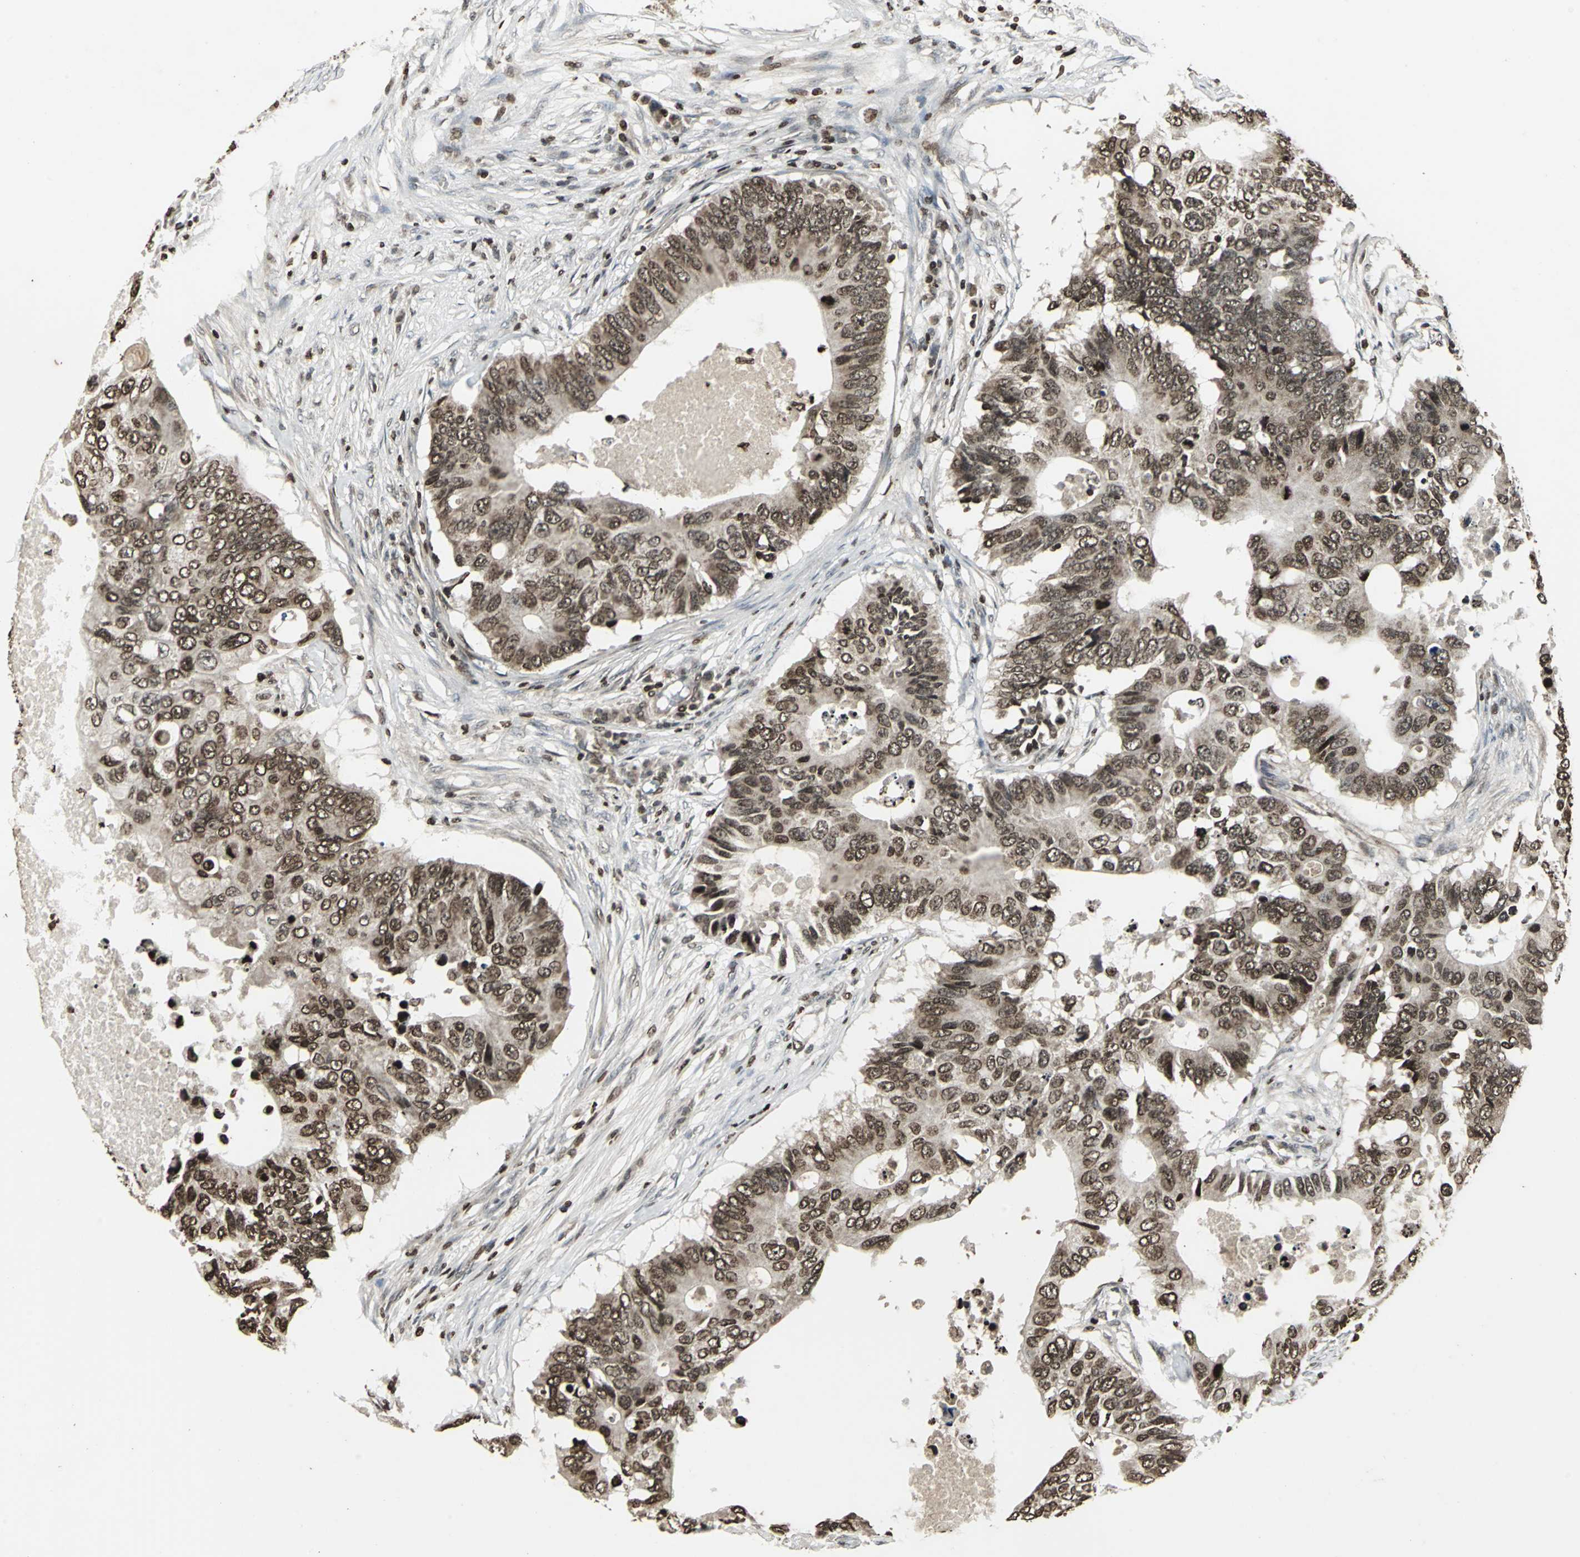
{"staining": {"intensity": "strong", "quantity": ">75%", "location": "cytoplasmic/membranous,nuclear"}, "tissue": "colorectal cancer", "cell_type": "Tumor cells", "image_type": "cancer", "snomed": [{"axis": "morphology", "description": "Adenocarcinoma, NOS"}, {"axis": "topography", "description": "Colon"}], "caption": "Immunohistochemical staining of colorectal cancer (adenocarcinoma) demonstrates strong cytoplasmic/membranous and nuclear protein expression in about >75% of tumor cells.", "gene": "AHR", "patient": {"sex": "male", "age": 71}}